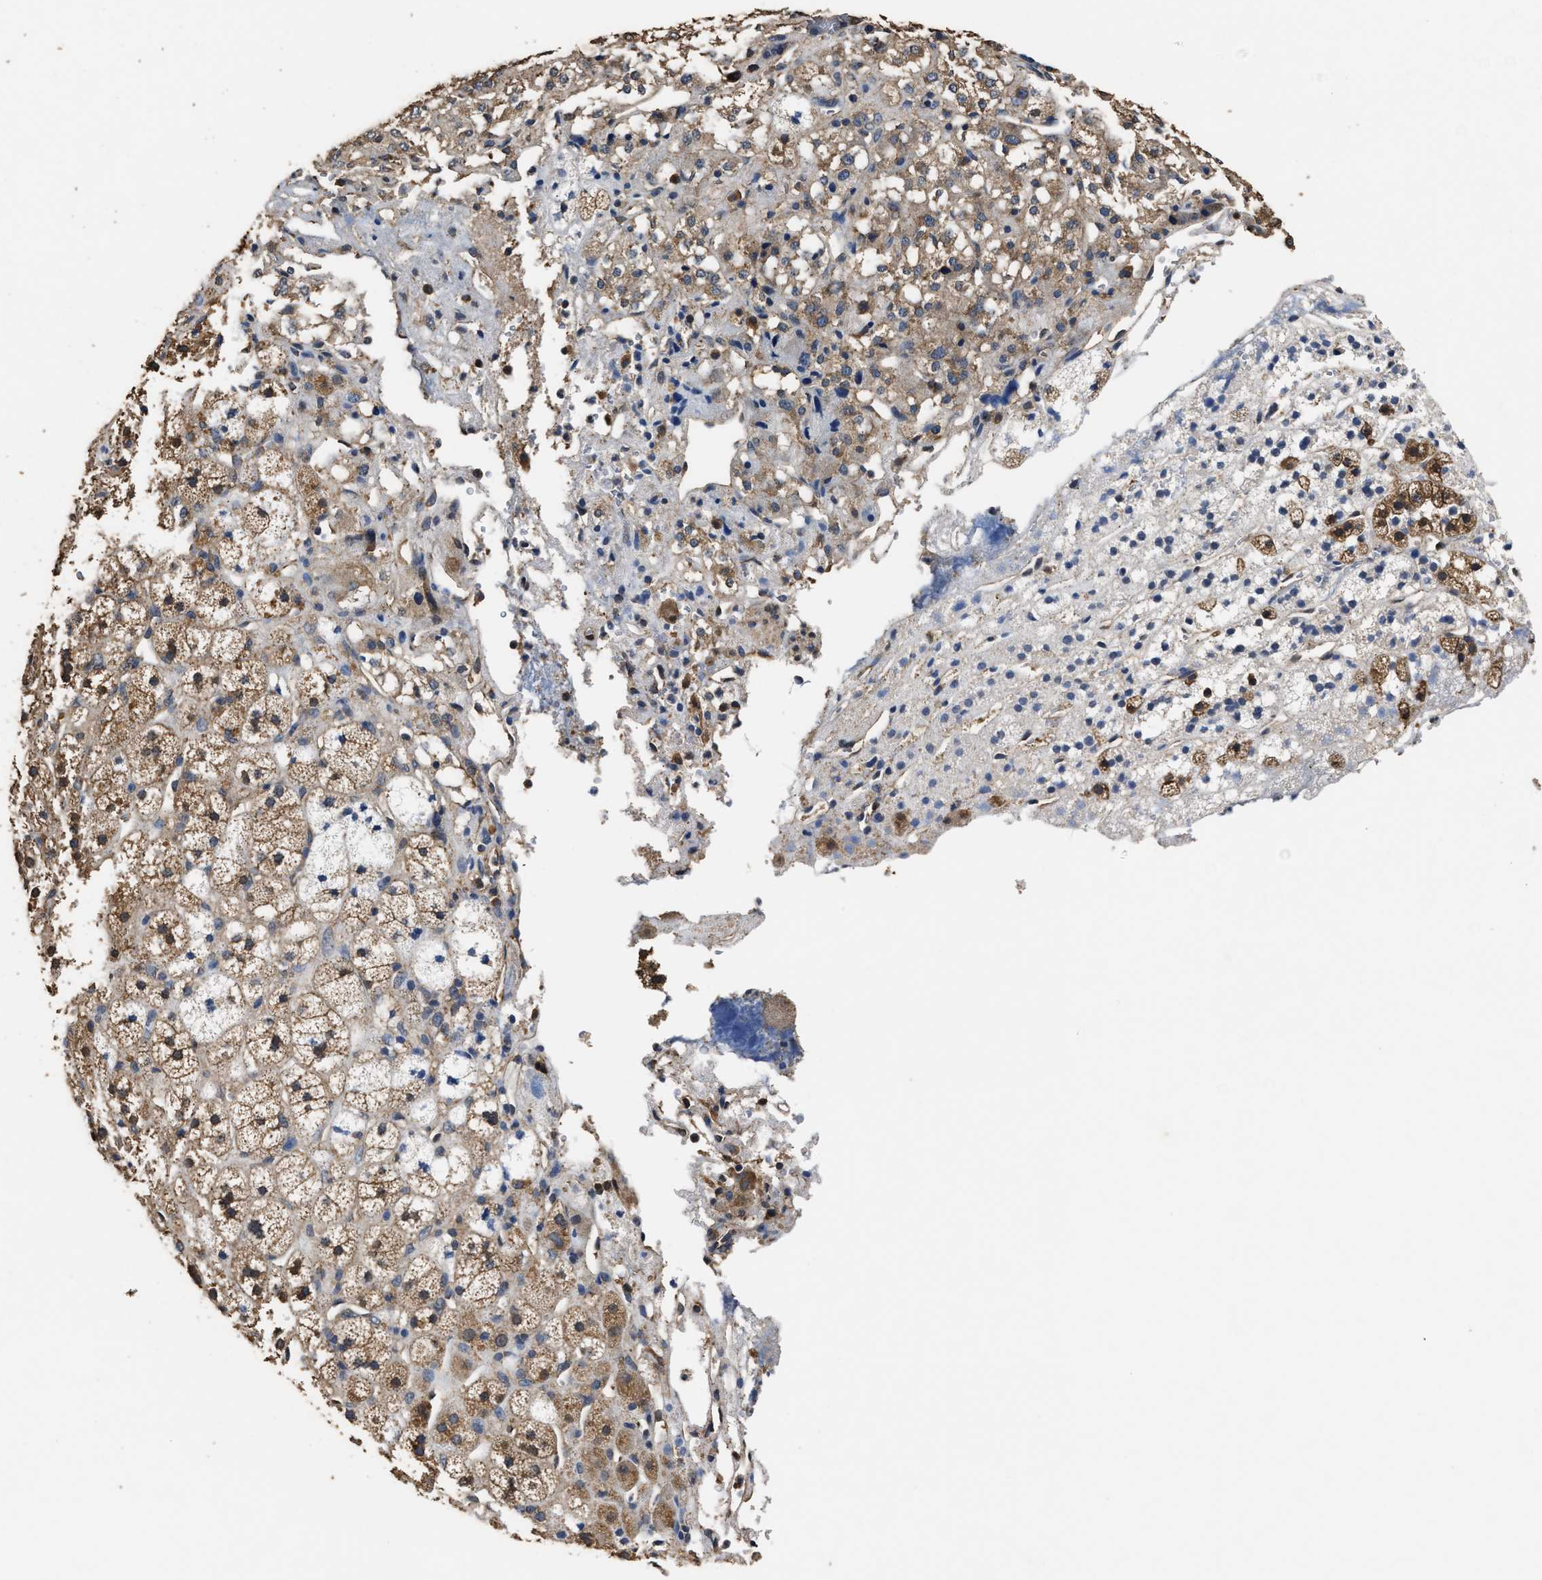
{"staining": {"intensity": "moderate", "quantity": ">75%", "location": "cytoplasmic/membranous"}, "tissue": "adrenal gland", "cell_type": "Glandular cells", "image_type": "normal", "snomed": [{"axis": "morphology", "description": "Normal tissue, NOS"}, {"axis": "topography", "description": "Adrenal gland"}], "caption": "The histopathology image reveals staining of normal adrenal gland, revealing moderate cytoplasmic/membranous protein positivity (brown color) within glandular cells. (Stains: DAB (3,3'-diaminobenzidine) in brown, nuclei in blue, Microscopy: brightfield microscopy at high magnification).", "gene": "YWHAE", "patient": {"sex": "male", "age": 56}}